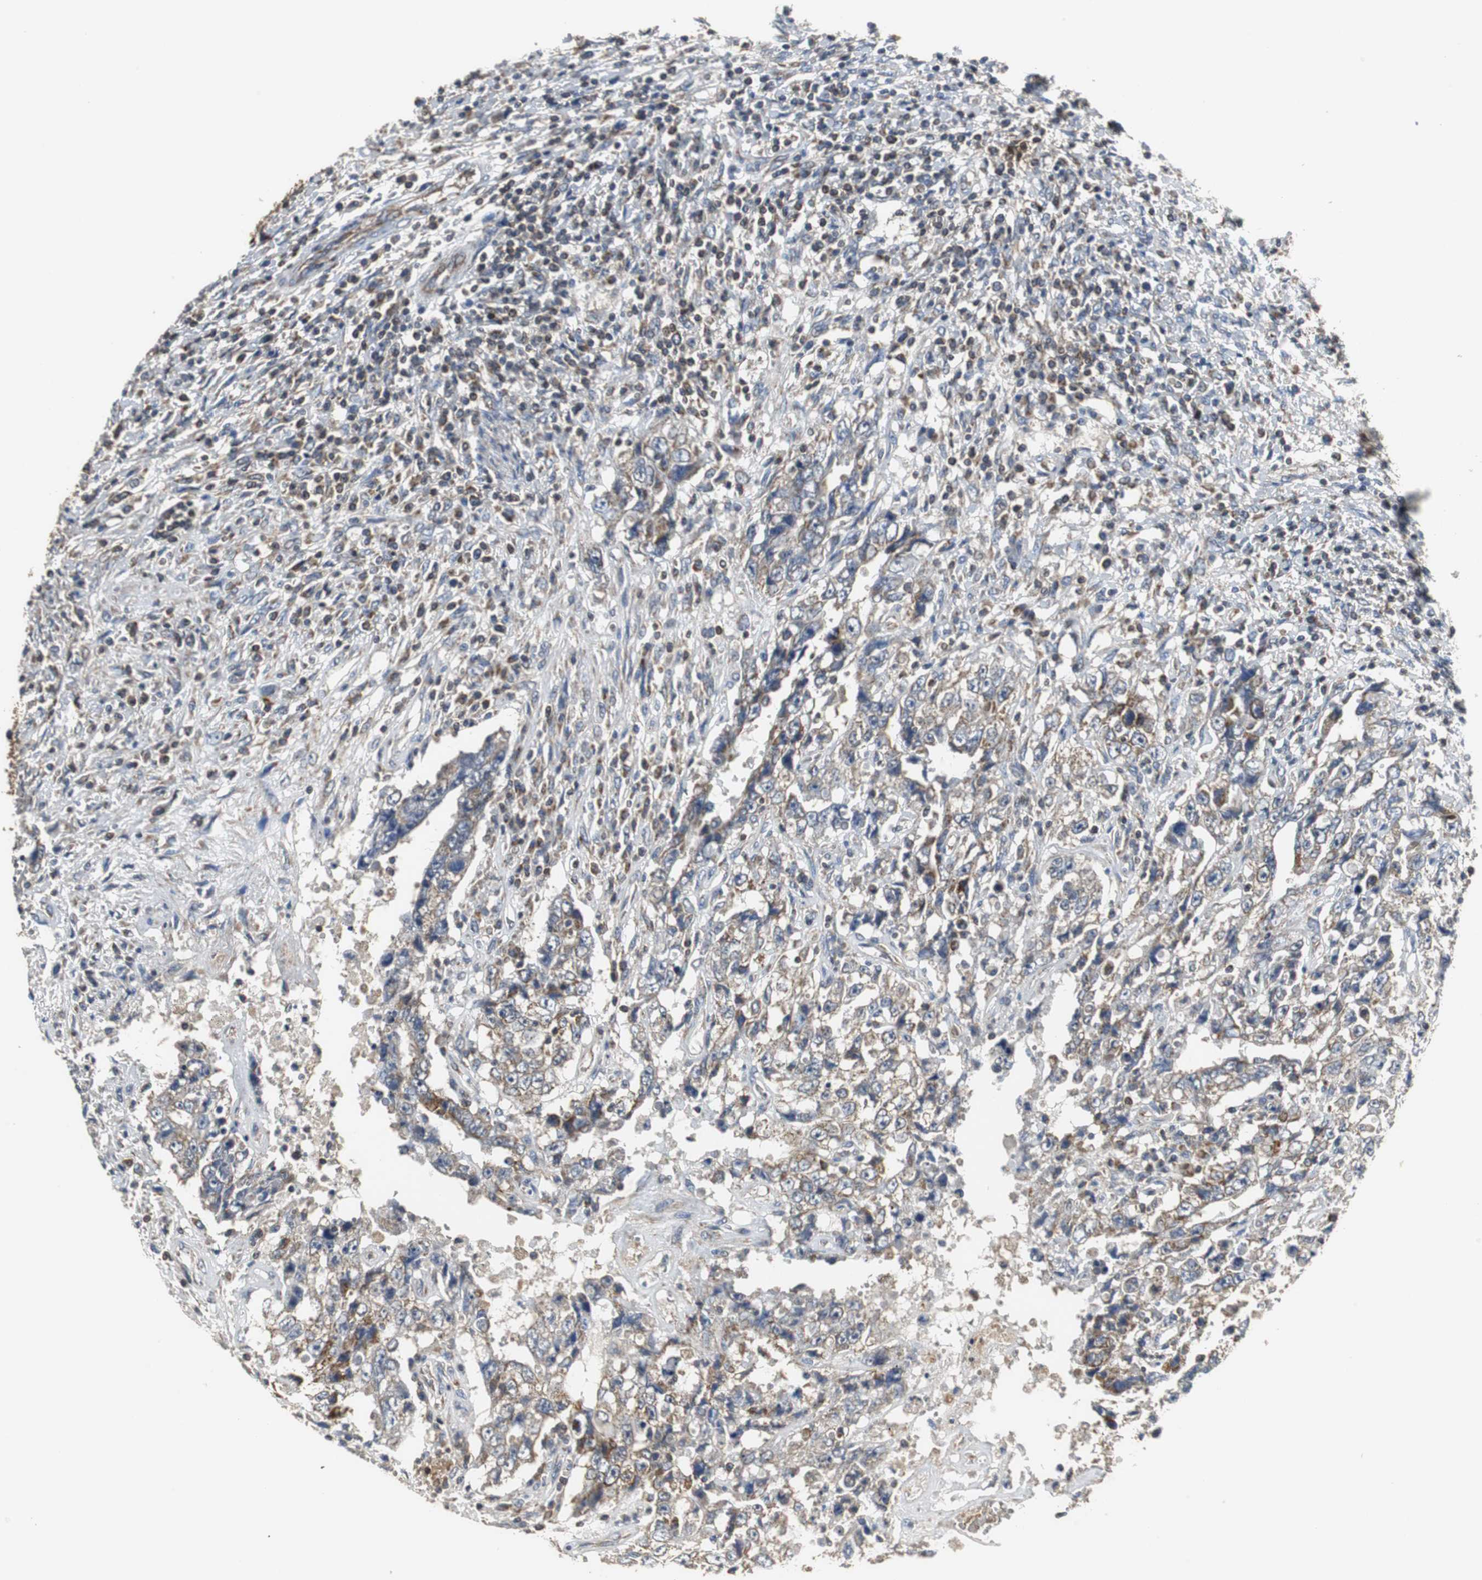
{"staining": {"intensity": "weak", "quantity": "25%-75%", "location": "cytoplasmic/membranous"}, "tissue": "testis cancer", "cell_type": "Tumor cells", "image_type": "cancer", "snomed": [{"axis": "morphology", "description": "Carcinoma, Embryonal, NOS"}, {"axis": "topography", "description": "Testis"}], "caption": "Weak cytoplasmic/membranous expression is seen in about 25%-75% of tumor cells in testis embryonal carcinoma.", "gene": "NNT", "patient": {"sex": "male", "age": 26}}